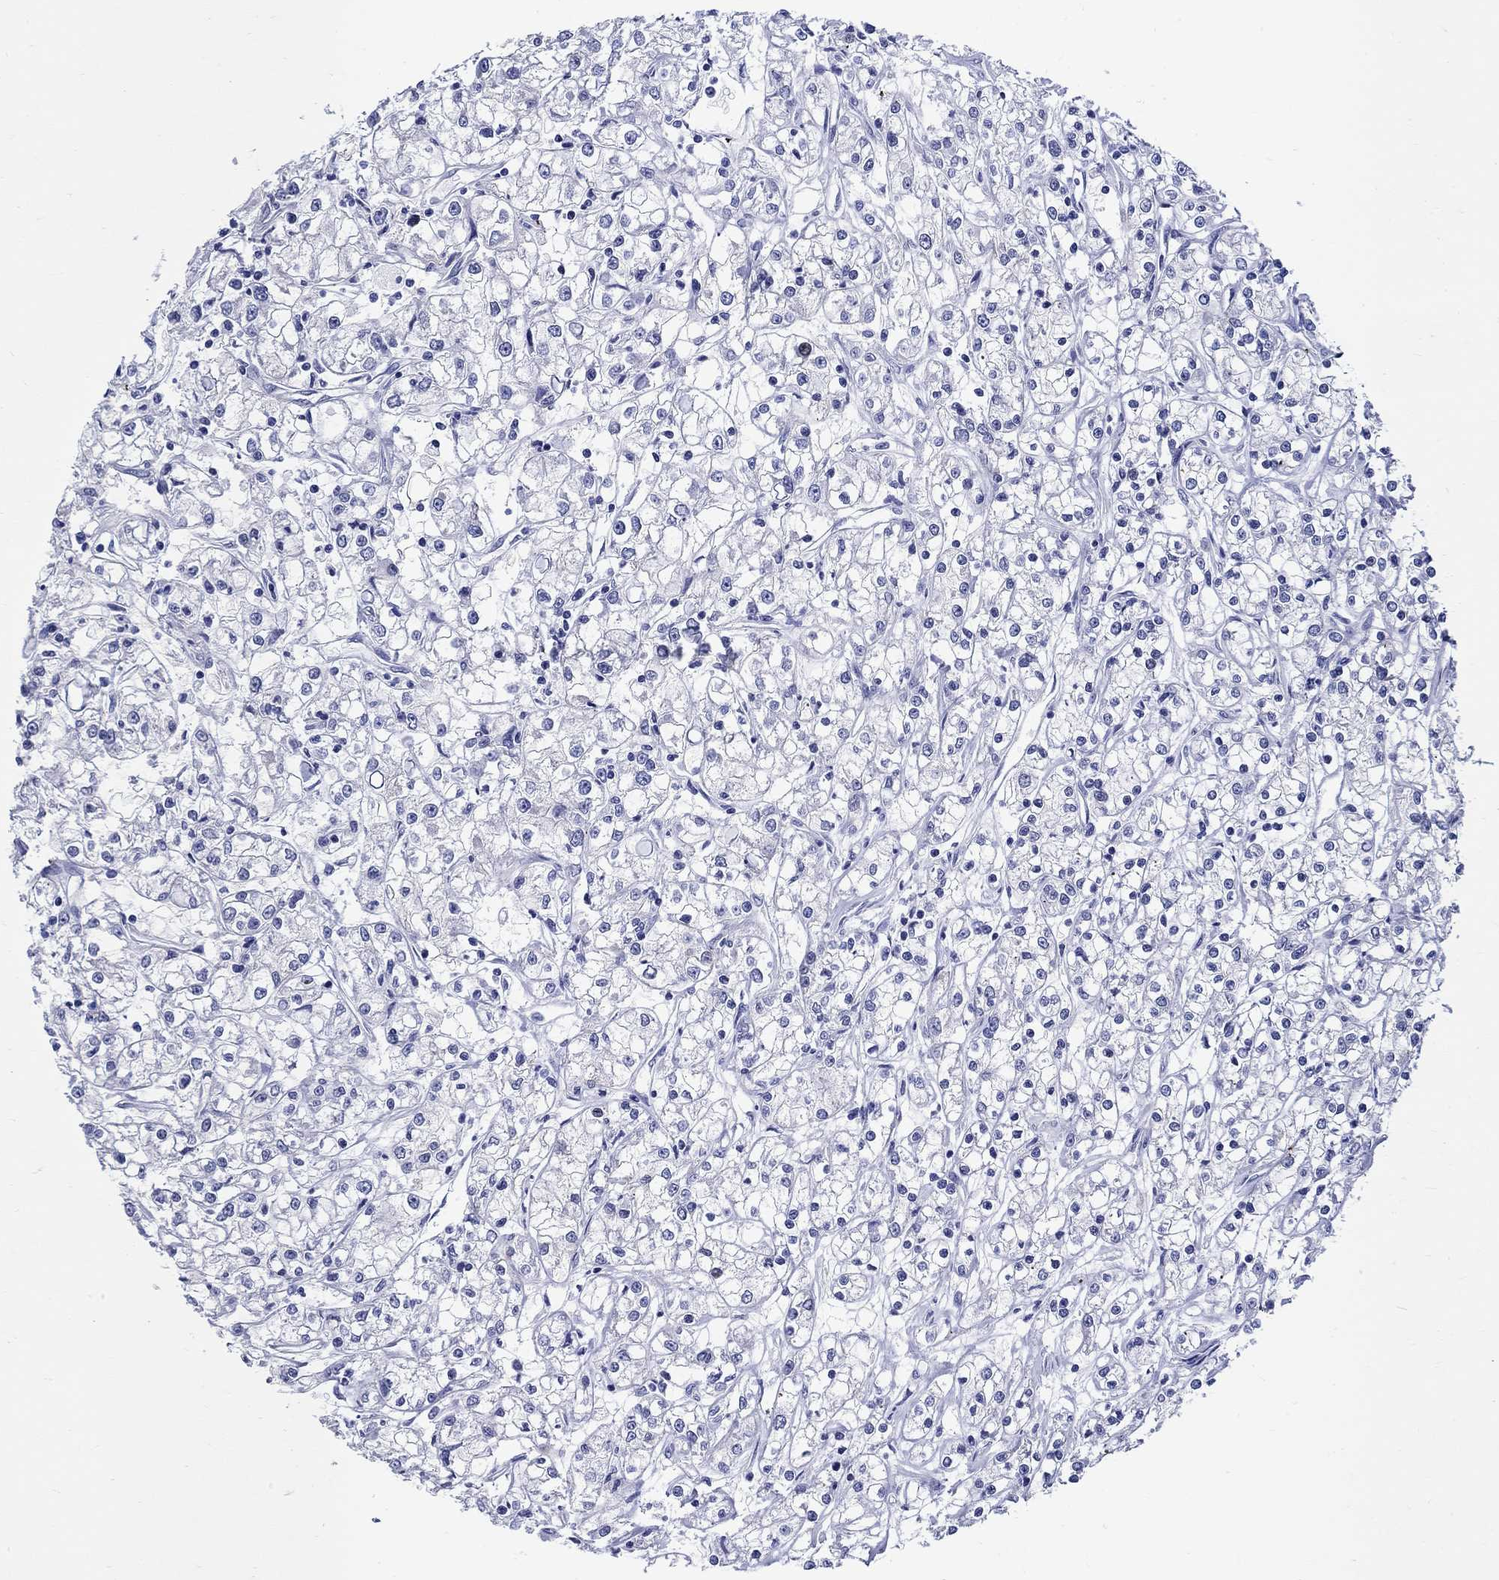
{"staining": {"intensity": "negative", "quantity": "none", "location": "none"}, "tissue": "renal cancer", "cell_type": "Tumor cells", "image_type": "cancer", "snomed": [{"axis": "morphology", "description": "Adenocarcinoma, NOS"}, {"axis": "topography", "description": "Kidney"}], "caption": "Immunohistochemical staining of human renal adenocarcinoma reveals no significant expression in tumor cells.", "gene": "CRYGS", "patient": {"sex": "female", "age": 59}}